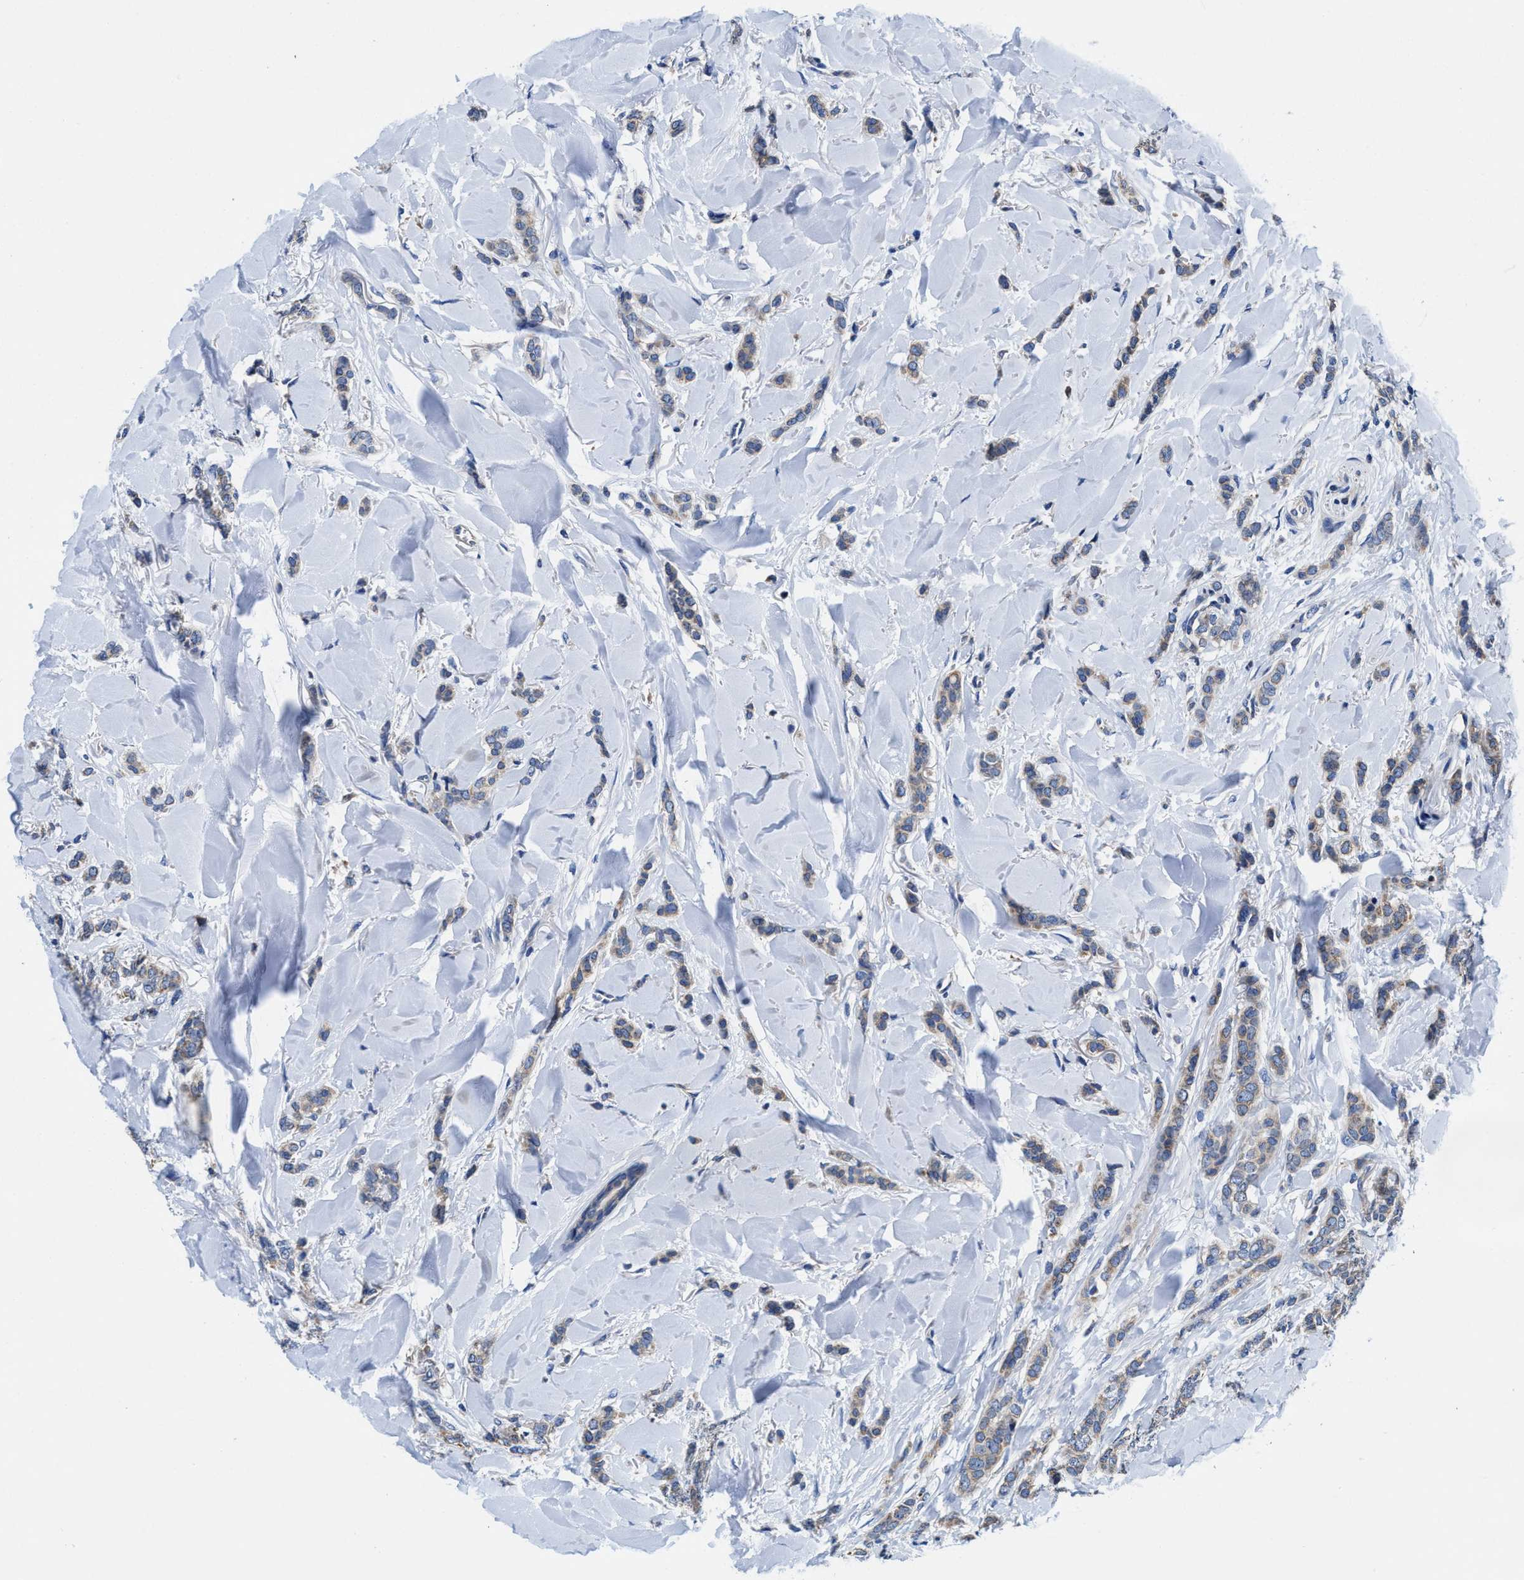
{"staining": {"intensity": "weak", "quantity": "25%-75%", "location": "cytoplasmic/membranous"}, "tissue": "breast cancer", "cell_type": "Tumor cells", "image_type": "cancer", "snomed": [{"axis": "morphology", "description": "Lobular carcinoma"}, {"axis": "topography", "description": "Skin"}, {"axis": "topography", "description": "Breast"}], "caption": "Immunohistochemistry (IHC) (DAB) staining of breast cancer (lobular carcinoma) displays weak cytoplasmic/membranous protein staining in about 25%-75% of tumor cells.", "gene": "TMEM30A", "patient": {"sex": "female", "age": 46}}